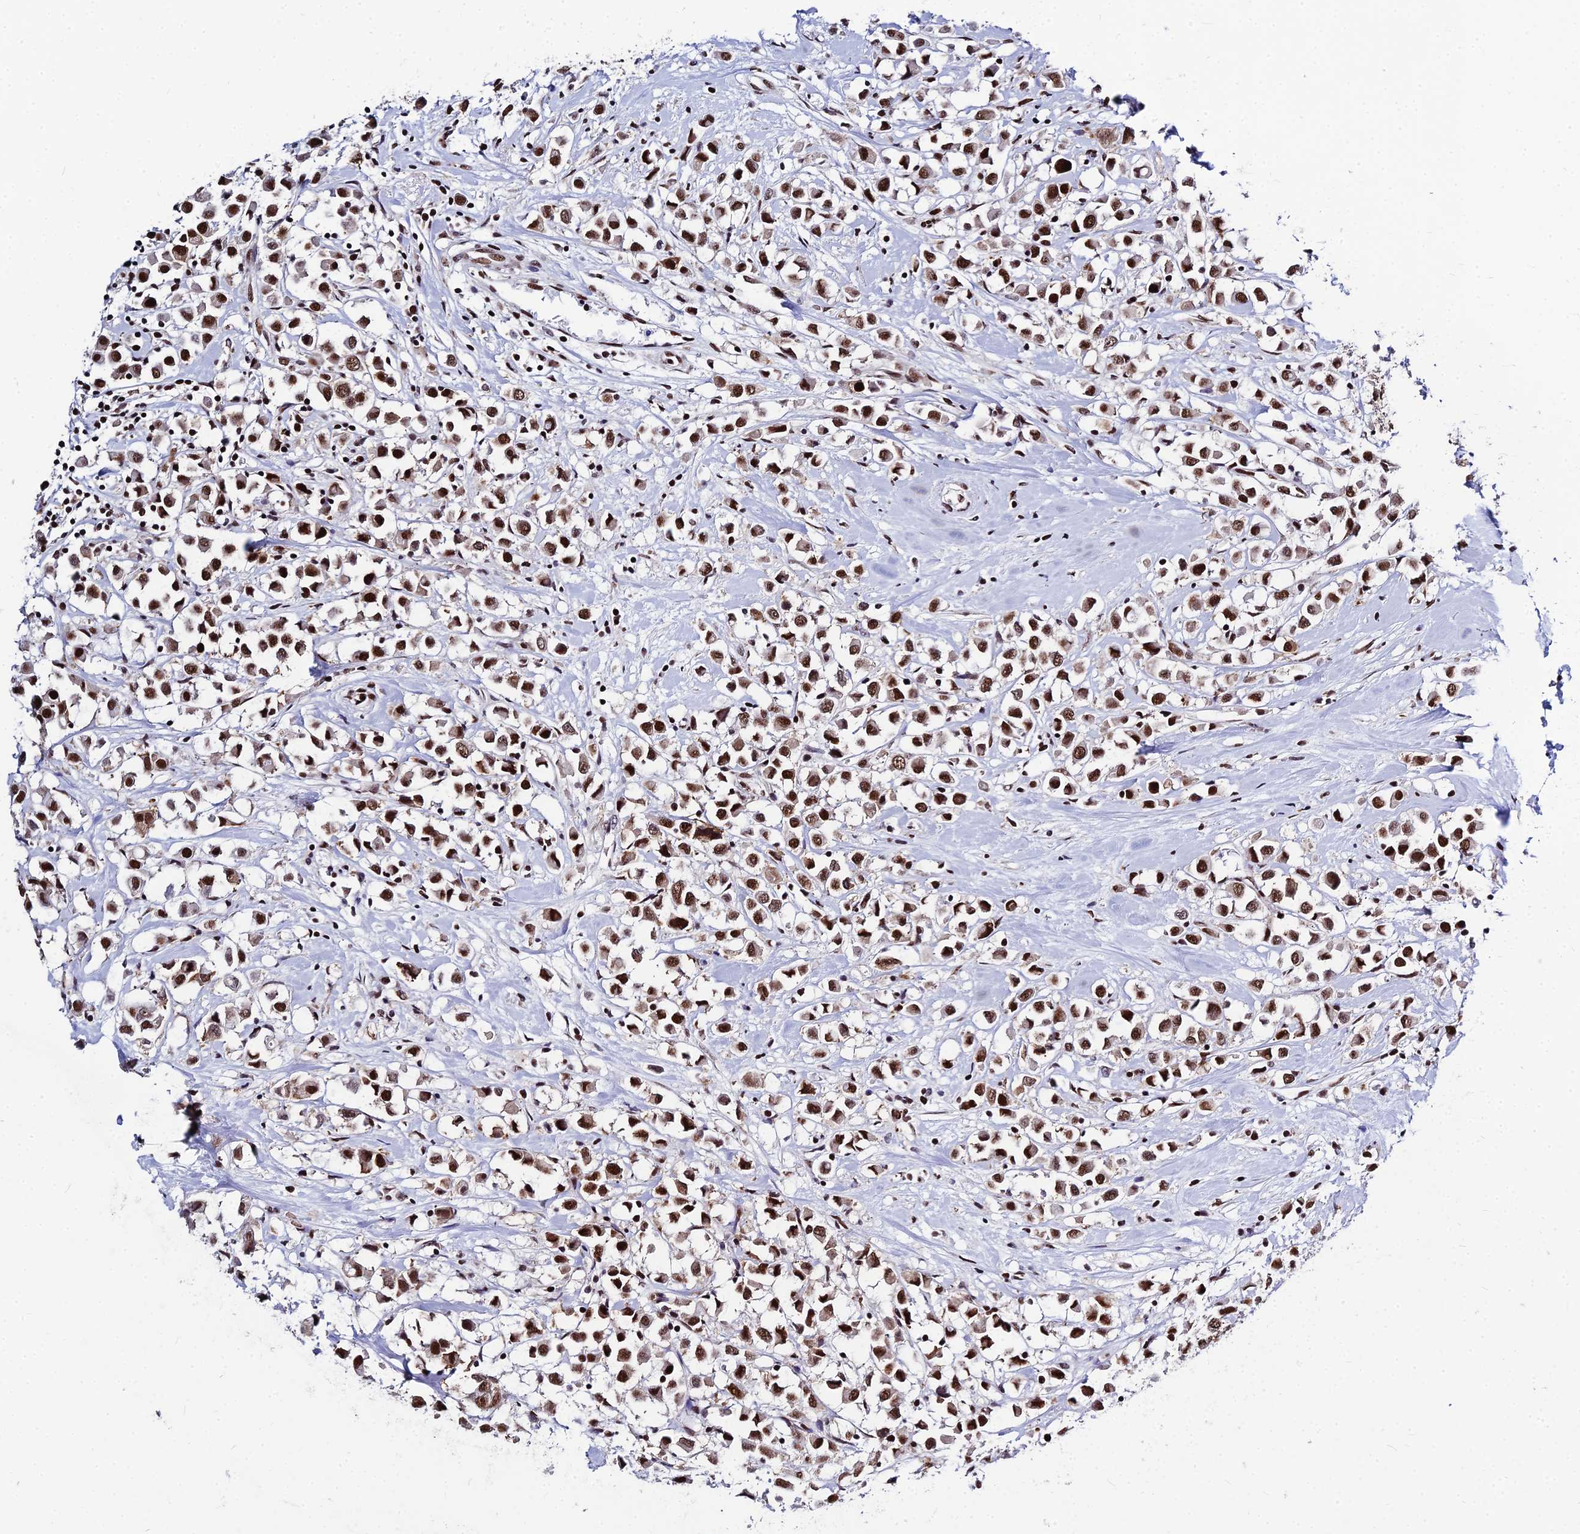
{"staining": {"intensity": "moderate", "quantity": ">75%", "location": "nuclear"}, "tissue": "breast cancer", "cell_type": "Tumor cells", "image_type": "cancer", "snomed": [{"axis": "morphology", "description": "Duct carcinoma"}, {"axis": "topography", "description": "Breast"}], "caption": "Protein expression analysis of human breast intraductal carcinoma reveals moderate nuclear staining in about >75% of tumor cells.", "gene": "HNRNPH1", "patient": {"sex": "female", "age": 61}}